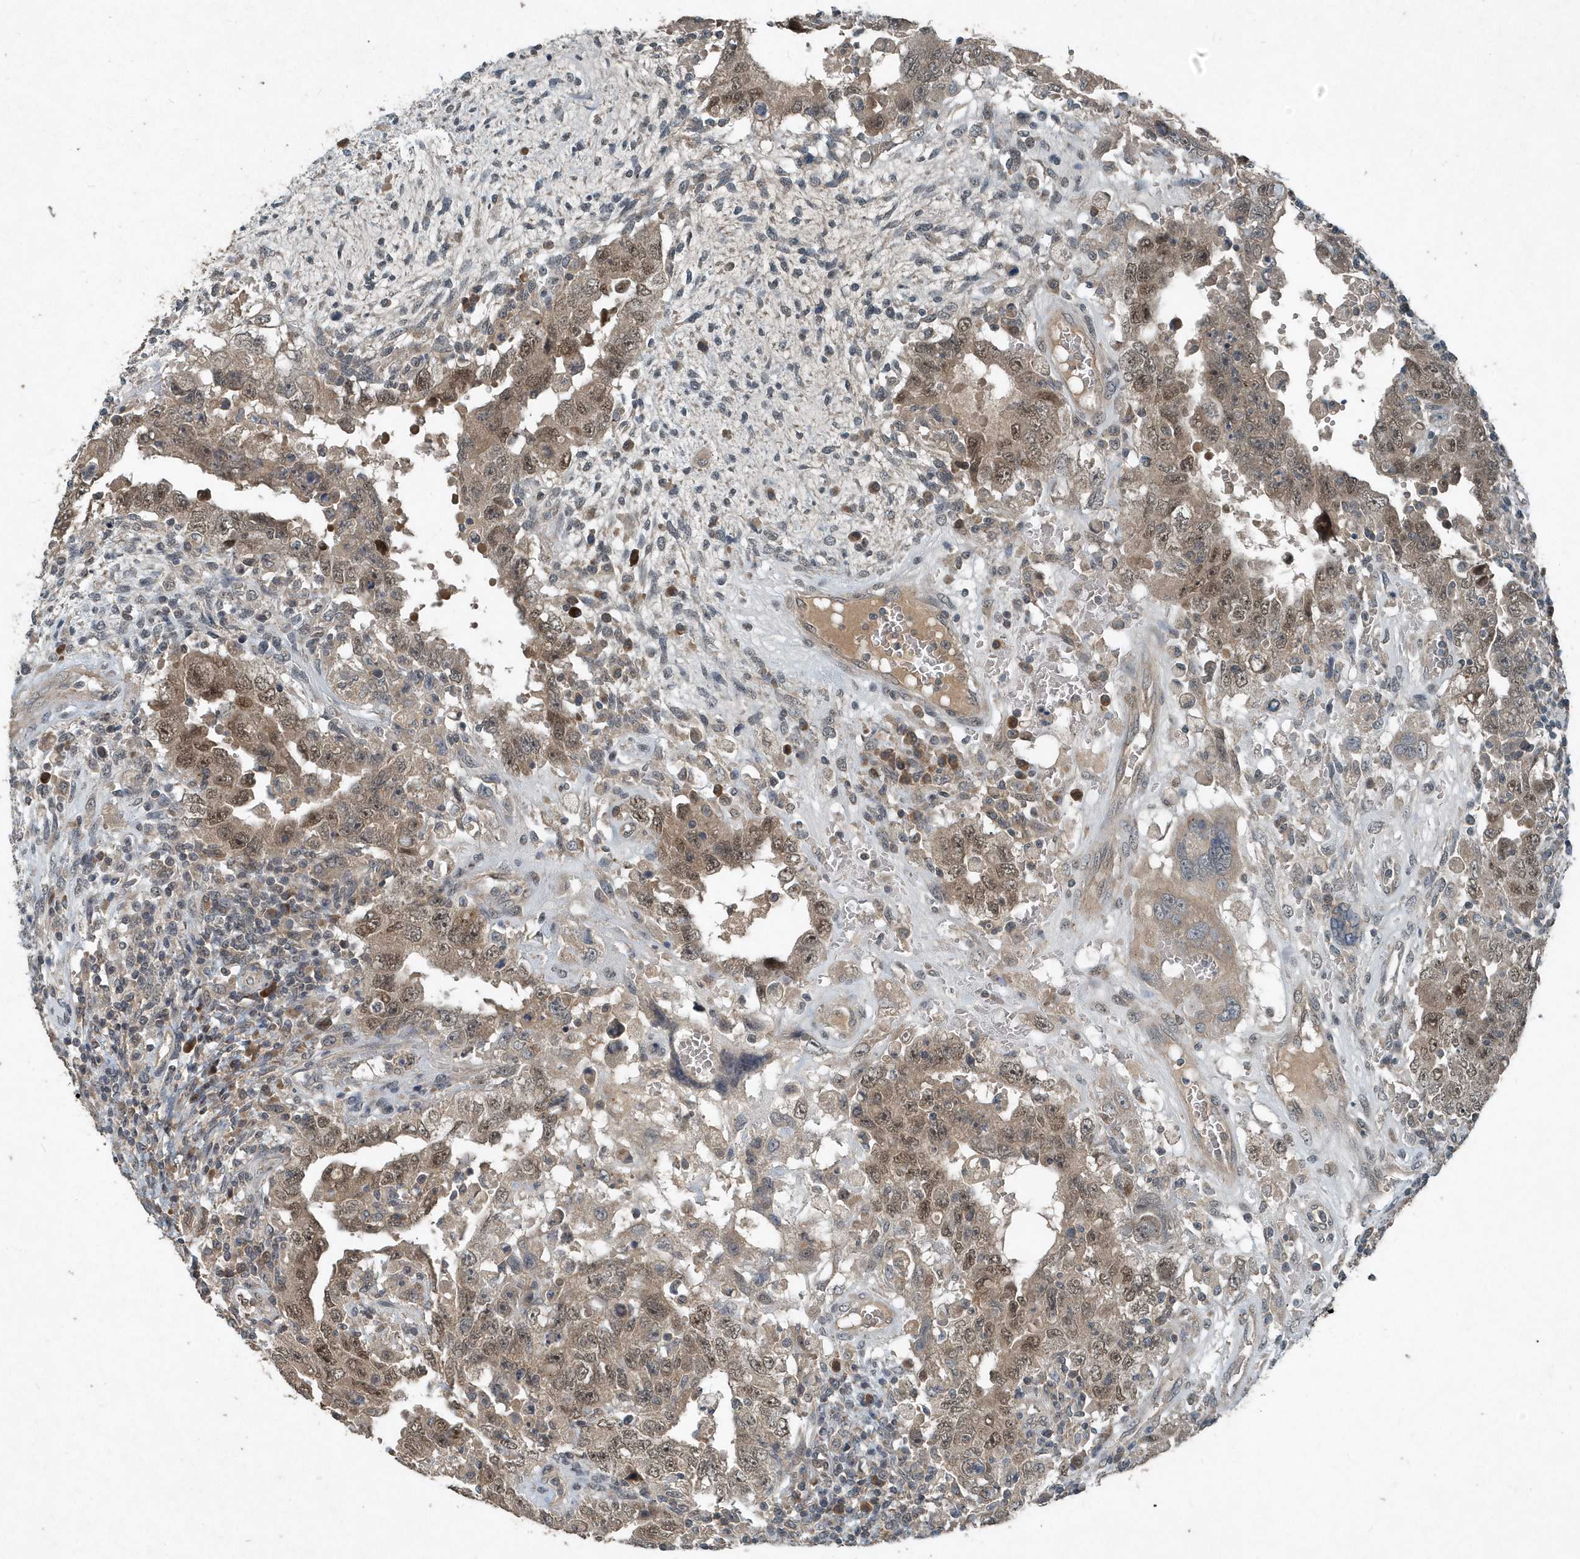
{"staining": {"intensity": "moderate", "quantity": "25%-75%", "location": "cytoplasmic/membranous,nuclear"}, "tissue": "testis cancer", "cell_type": "Tumor cells", "image_type": "cancer", "snomed": [{"axis": "morphology", "description": "Carcinoma, Embryonal, NOS"}, {"axis": "topography", "description": "Testis"}], "caption": "About 25%-75% of tumor cells in human embryonal carcinoma (testis) display moderate cytoplasmic/membranous and nuclear protein positivity as visualized by brown immunohistochemical staining.", "gene": "SCFD2", "patient": {"sex": "male", "age": 26}}